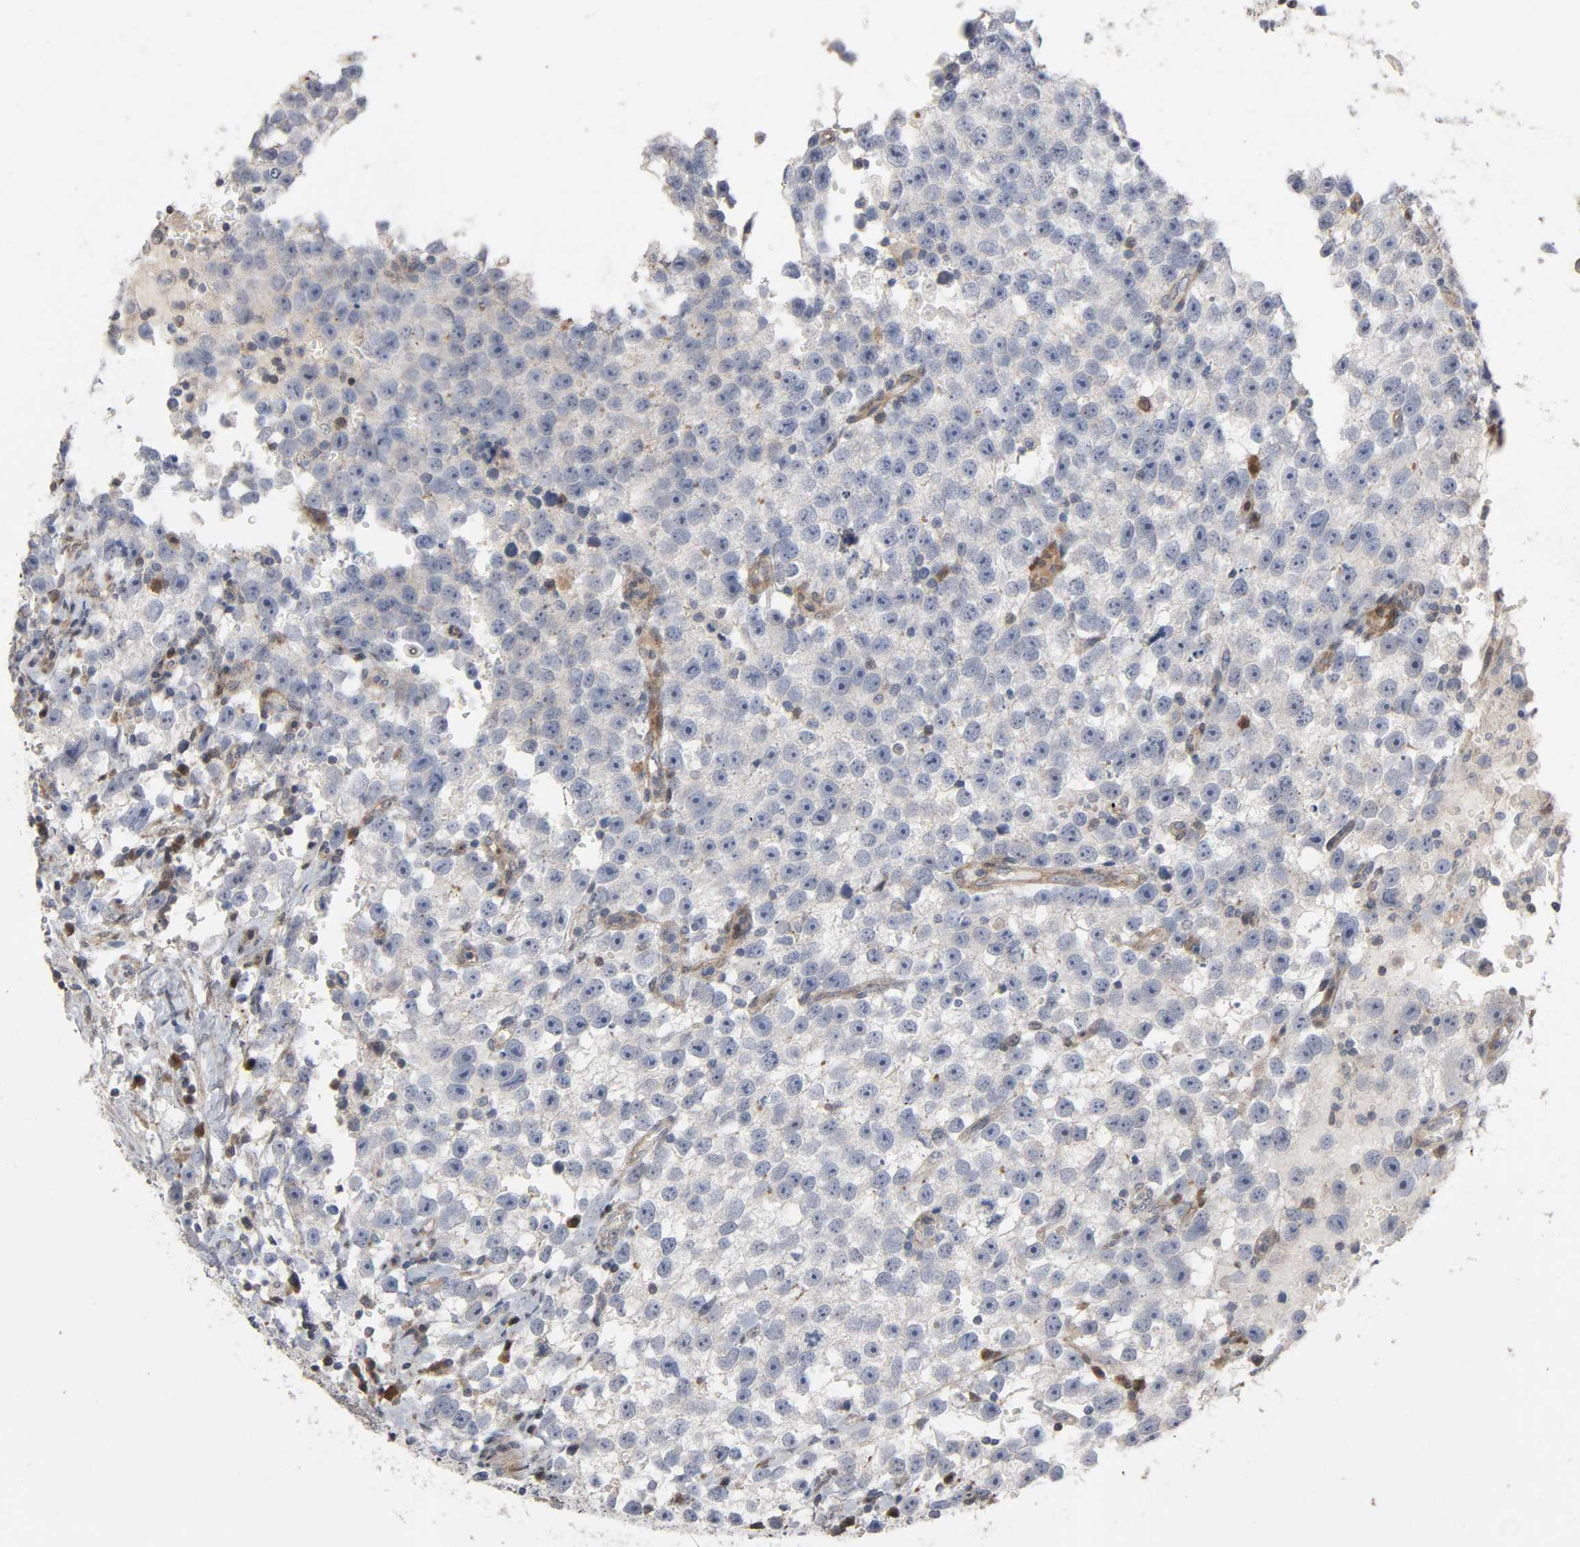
{"staining": {"intensity": "negative", "quantity": "none", "location": "none"}, "tissue": "testis cancer", "cell_type": "Tumor cells", "image_type": "cancer", "snomed": [{"axis": "morphology", "description": "Seminoma, NOS"}, {"axis": "topography", "description": "Testis"}], "caption": "Tumor cells are negative for protein expression in human testis seminoma.", "gene": "CDK6", "patient": {"sex": "male", "age": 33}}